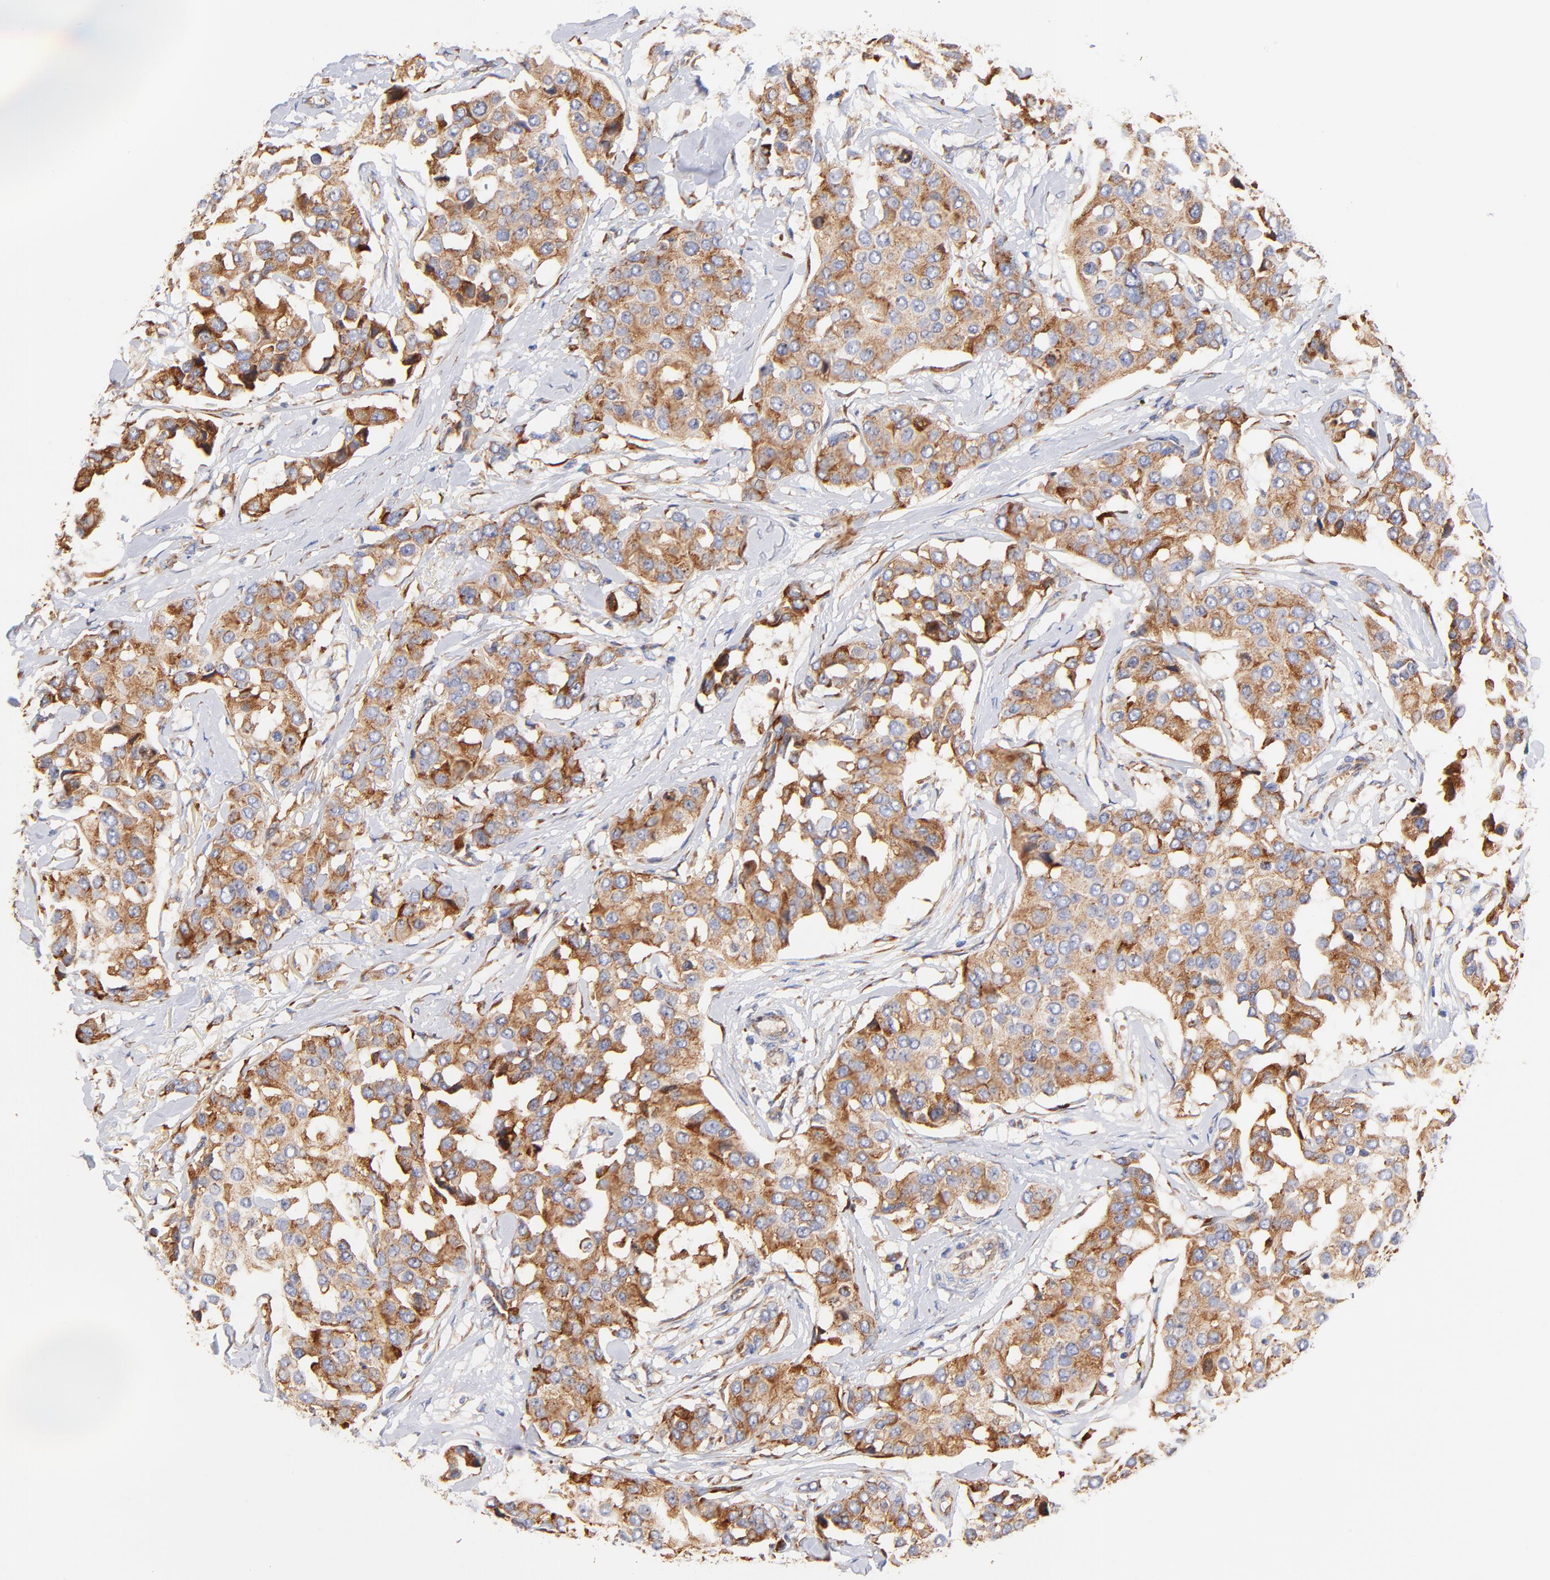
{"staining": {"intensity": "moderate", "quantity": ">75%", "location": "cytoplasmic/membranous"}, "tissue": "breast cancer", "cell_type": "Tumor cells", "image_type": "cancer", "snomed": [{"axis": "morphology", "description": "Duct carcinoma"}, {"axis": "topography", "description": "Breast"}], "caption": "Tumor cells display medium levels of moderate cytoplasmic/membranous positivity in about >75% of cells in breast cancer (invasive ductal carcinoma). (Brightfield microscopy of DAB IHC at high magnification).", "gene": "RPL27", "patient": {"sex": "female", "age": 80}}